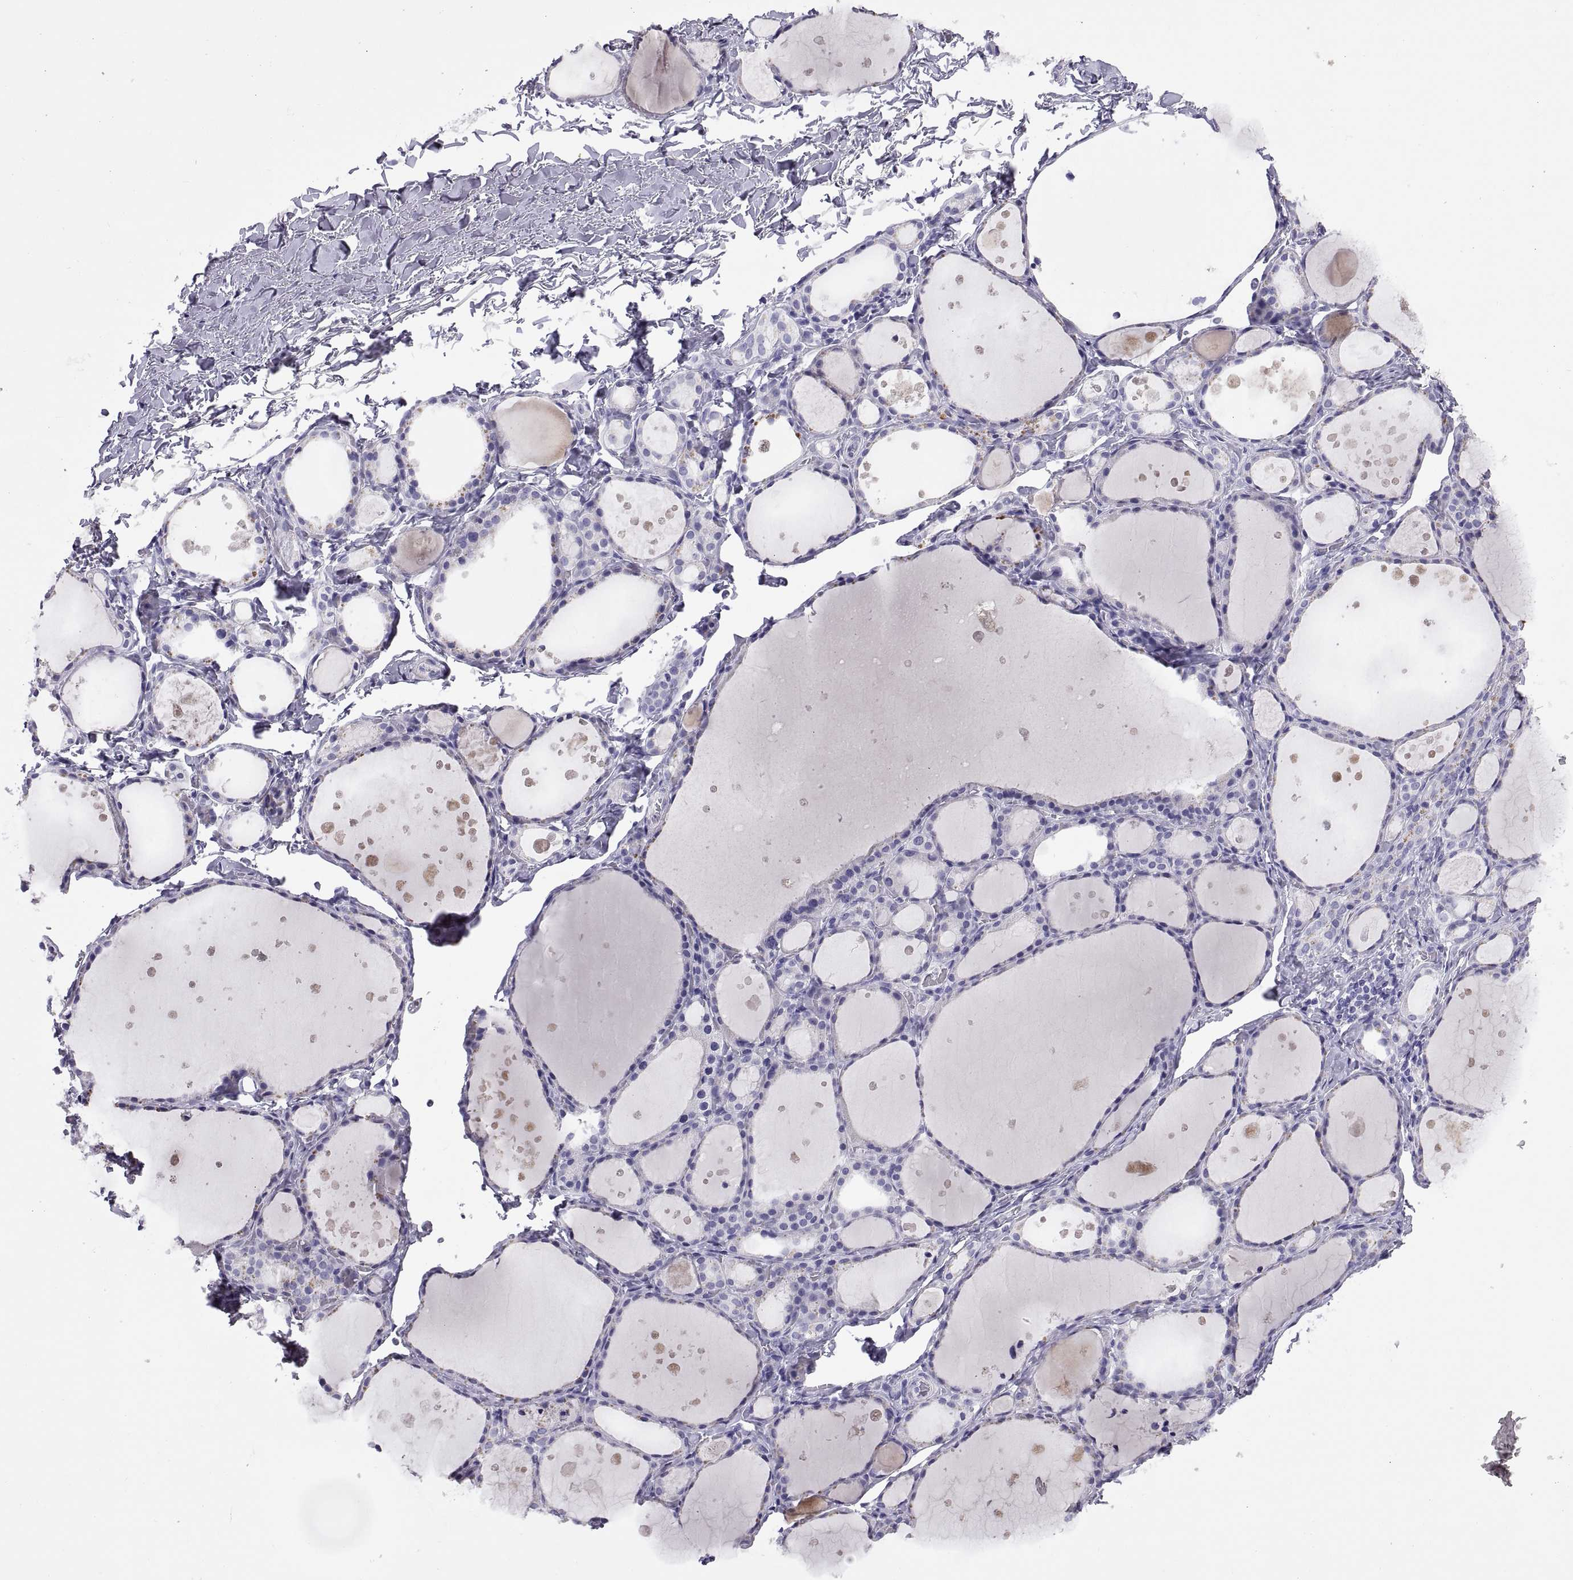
{"staining": {"intensity": "negative", "quantity": "none", "location": "none"}, "tissue": "thyroid gland", "cell_type": "Glandular cells", "image_type": "normal", "snomed": [{"axis": "morphology", "description": "Normal tissue, NOS"}, {"axis": "topography", "description": "Thyroid gland"}], "caption": "High power microscopy photomicrograph of an IHC image of benign thyroid gland, revealing no significant expression in glandular cells.", "gene": "RGS20", "patient": {"sex": "male", "age": 68}}